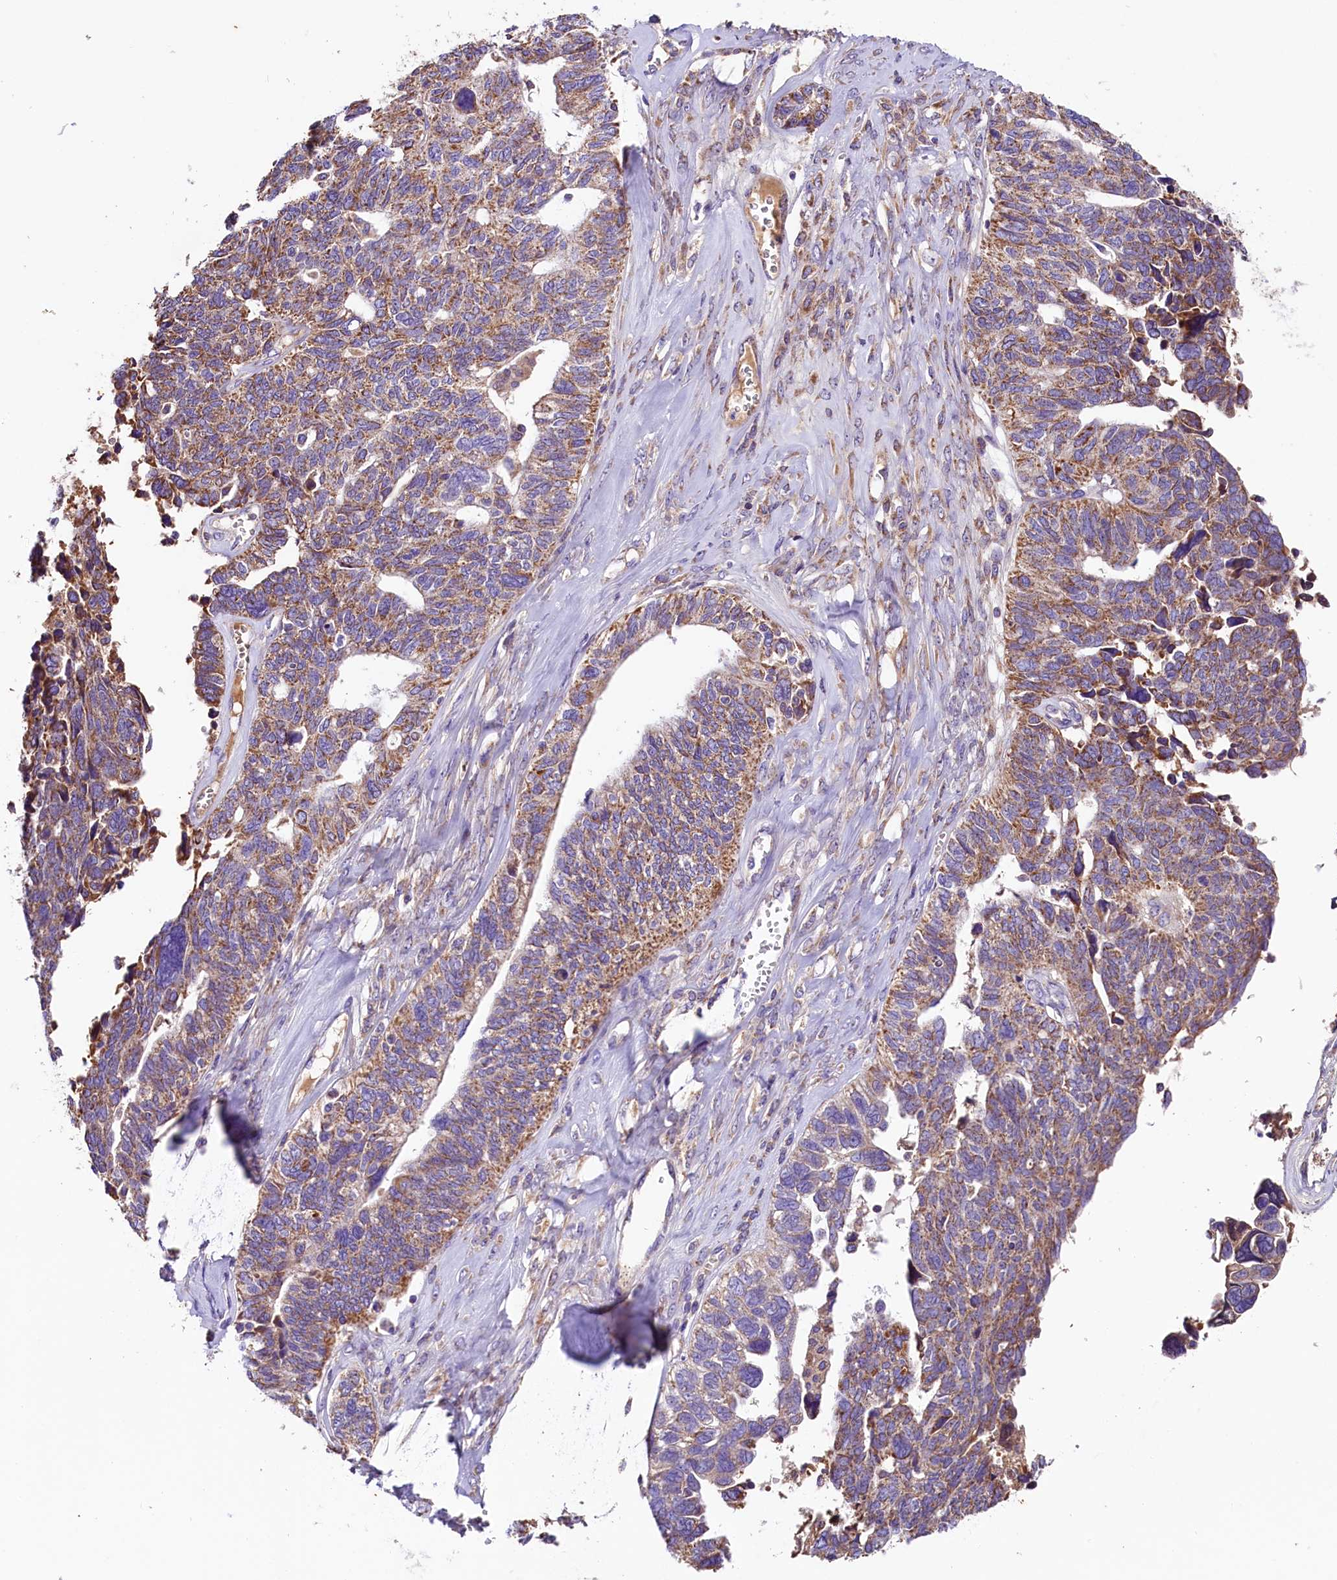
{"staining": {"intensity": "moderate", "quantity": ">75%", "location": "cytoplasmic/membranous"}, "tissue": "ovarian cancer", "cell_type": "Tumor cells", "image_type": "cancer", "snomed": [{"axis": "morphology", "description": "Cystadenocarcinoma, serous, NOS"}, {"axis": "topography", "description": "Ovary"}], "caption": "DAB immunohistochemical staining of human ovarian cancer (serous cystadenocarcinoma) exhibits moderate cytoplasmic/membranous protein positivity in approximately >75% of tumor cells. (Stains: DAB (3,3'-diaminobenzidine) in brown, nuclei in blue, Microscopy: brightfield microscopy at high magnification).", "gene": "SIX5", "patient": {"sex": "female", "age": 79}}